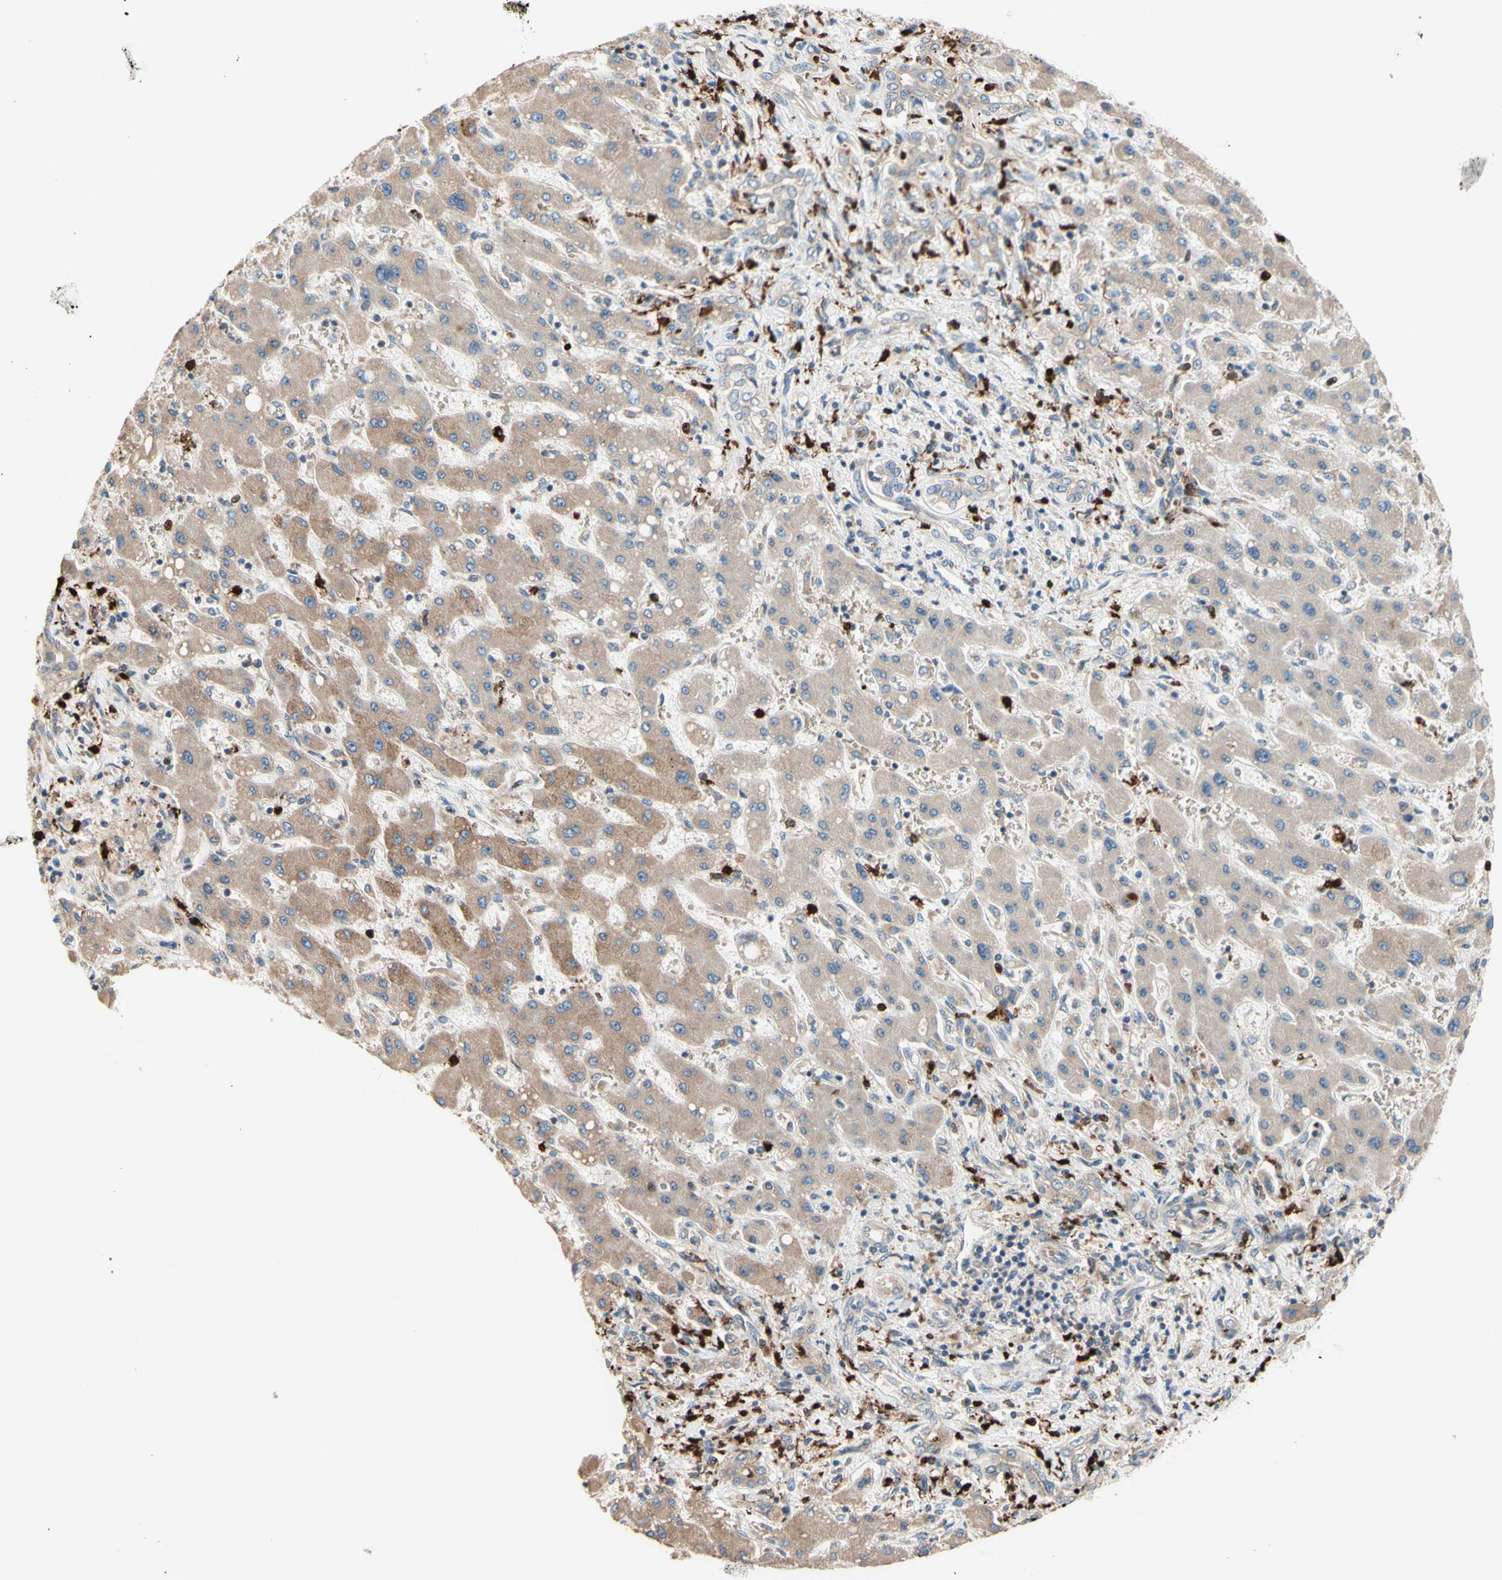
{"staining": {"intensity": "moderate", "quantity": "<25%", "location": "cytoplasmic/membranous"}, "tissue": "liver cancer", "cell_type": "Tumor cells", "image_type": "cancer", "snomed": [{"axis": "morphology", "description": "Cholangiocarcinoma"}, {"axis": "topography", "description": "Liver"}], "caption": "This micrograph exhibits immunohistochemistry (IHC) staining of human liver cancer, with low moderate cytoplasmic/membranous expression in about <25% of tumor cells.", "gene": "USP9X", "patient": {"sex": "male", "age": 50}}